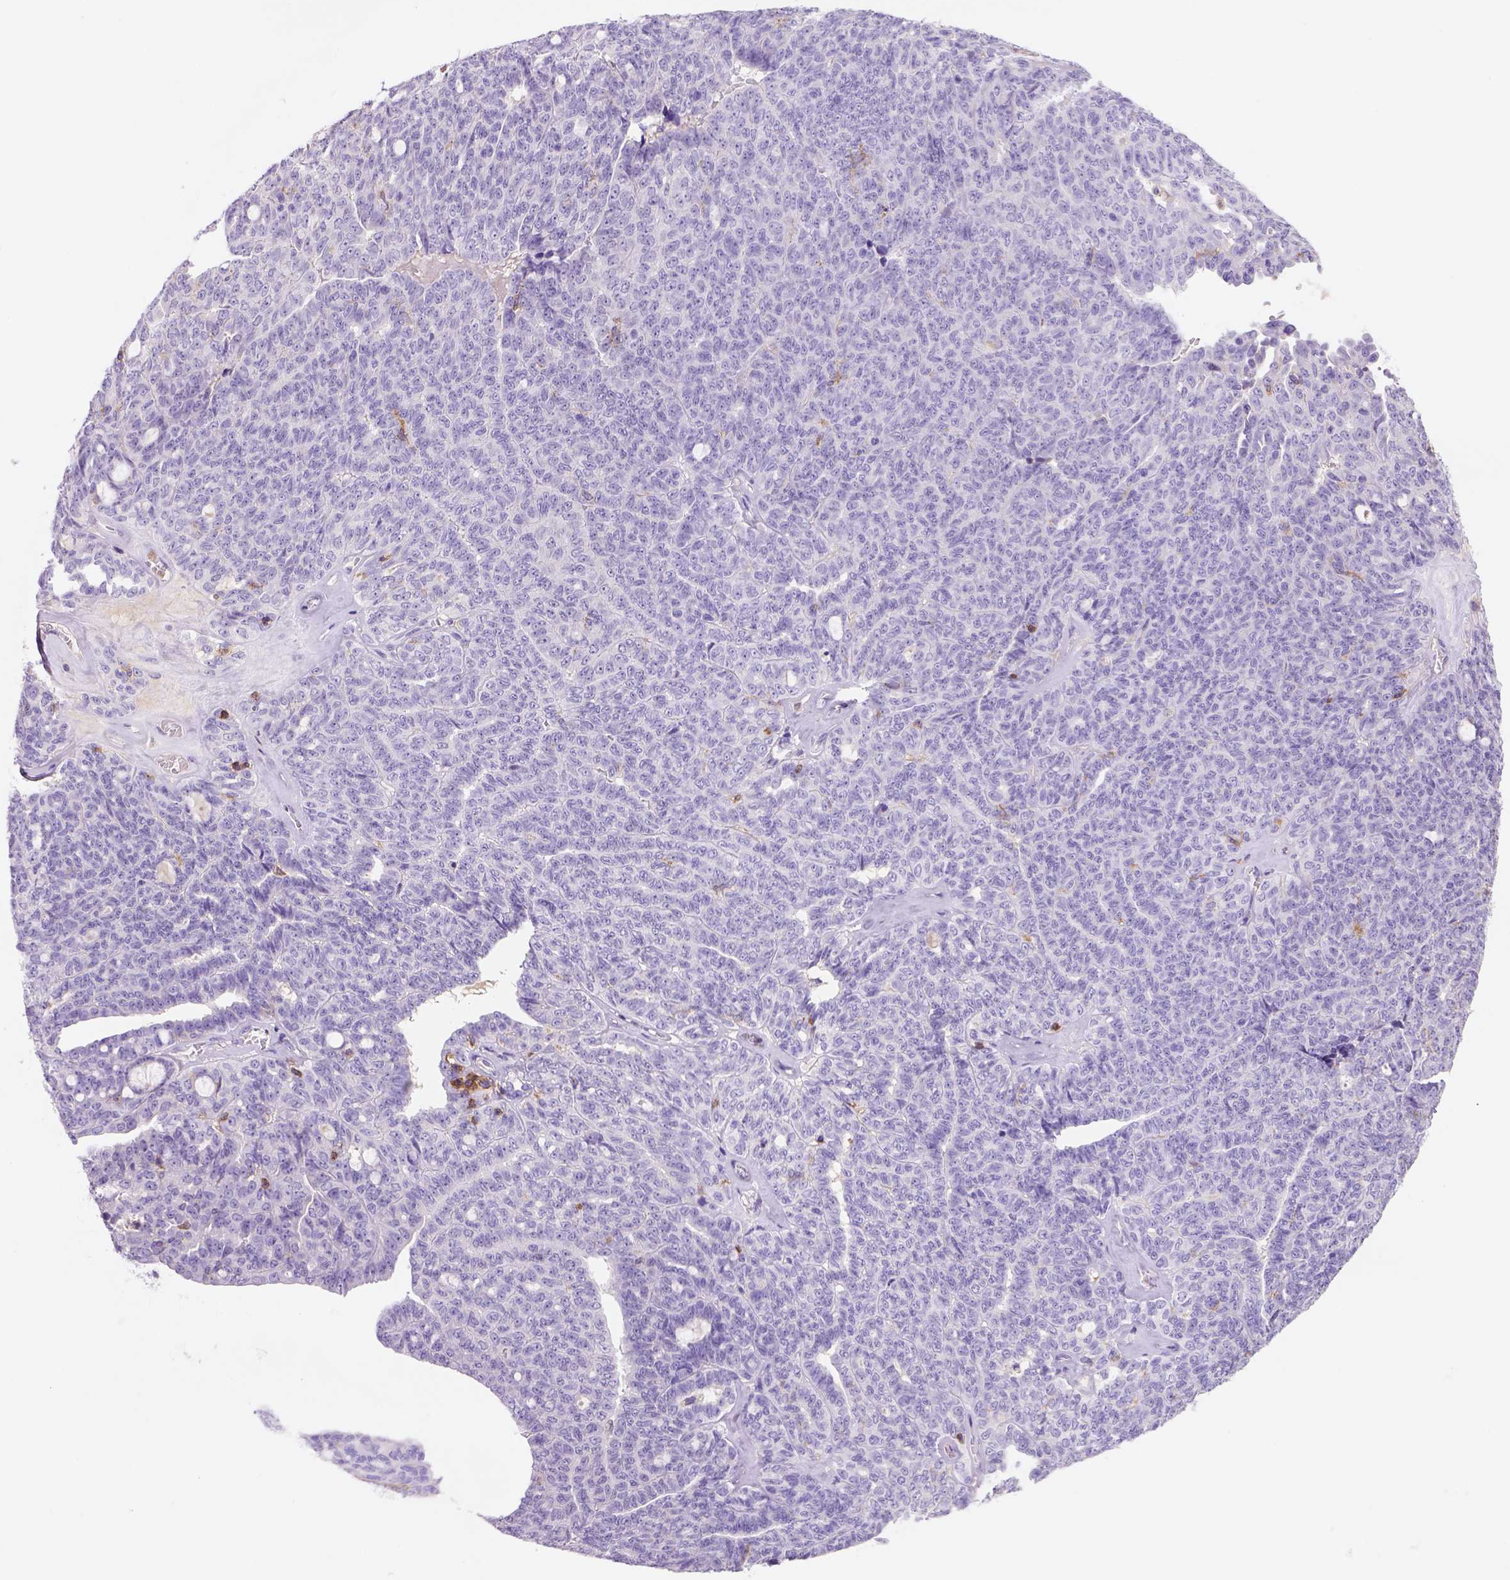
{"staining": {"intensity": "negative", "quantity": "none", "location": "none"}, "tissue": "ovarian cancer", "cell_type": "Tumor cells", "image_type": "cancer", "snomed": [{"axis": "morphology", "description": "Cystadenocarcinoma, serous, NOS"}, {"axis": "topography", "description": "Ovary"}], "caption": "Immunohistochemical staining of ovarian cancer reveals no significant staining in tumor cells.", "gene": "INPP5D", "patient": {"sex": "female", "age": 71}}